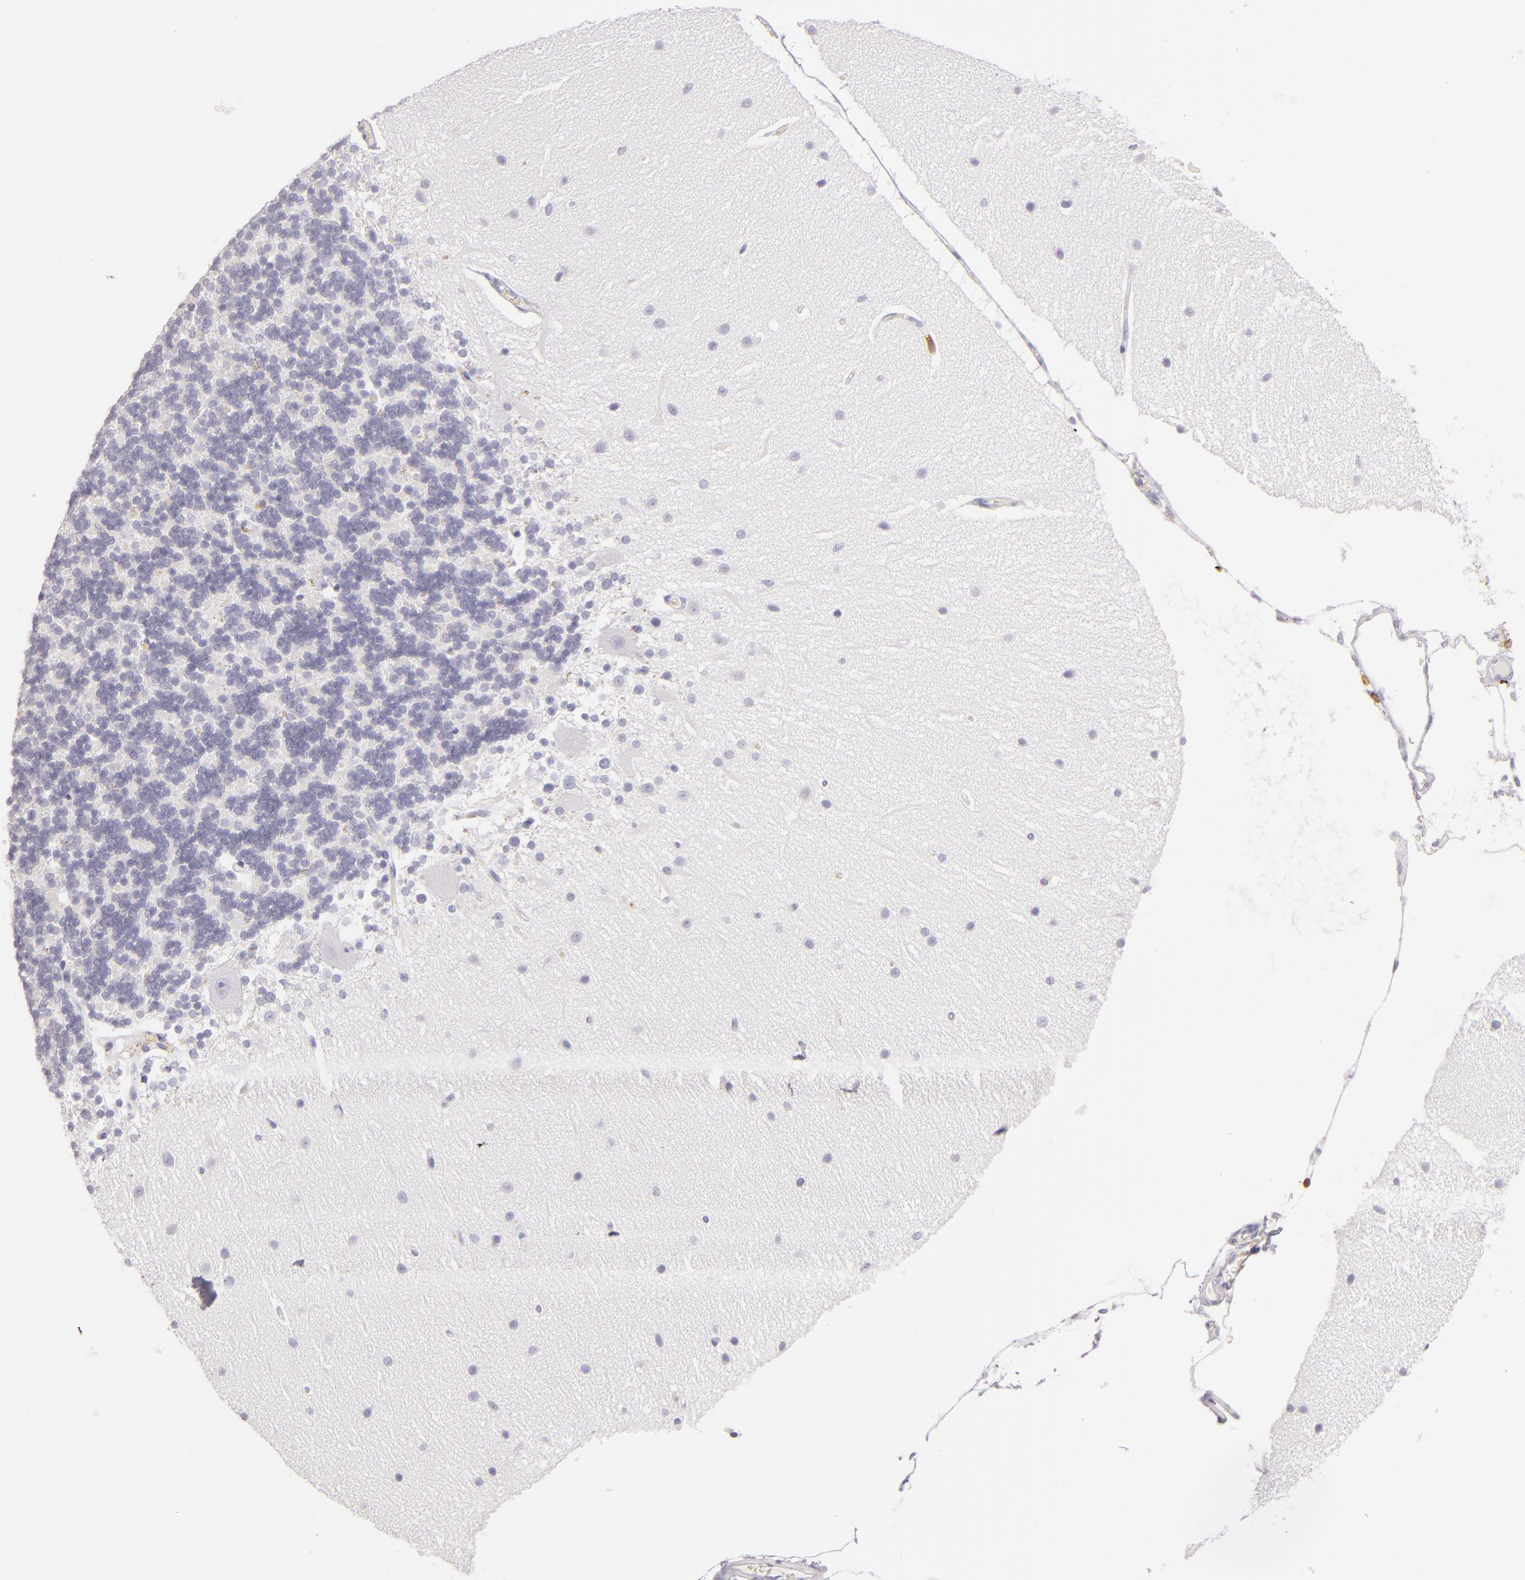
{"staining": {"intensity": "negative", "quantity": "none", "location": "none"}, "tissue": "cerebellum", "cell_type": "Cells in granular layer", "image_type": "normal", "snomed": [{"axis": "morphology", "description": "Normal tissue, NOS"}, {"axis": "topography", "description": "Cerebellum"}], "caption": "A photomicrograph of cerebellum stained for a protein exhibits no brown staining in cells in granular layer. (DAB immunohistochemistry visualized using brightfield microscopy, high magnification).", "gene": "LAT", "patient": {"sex": "female", "age": 54}}